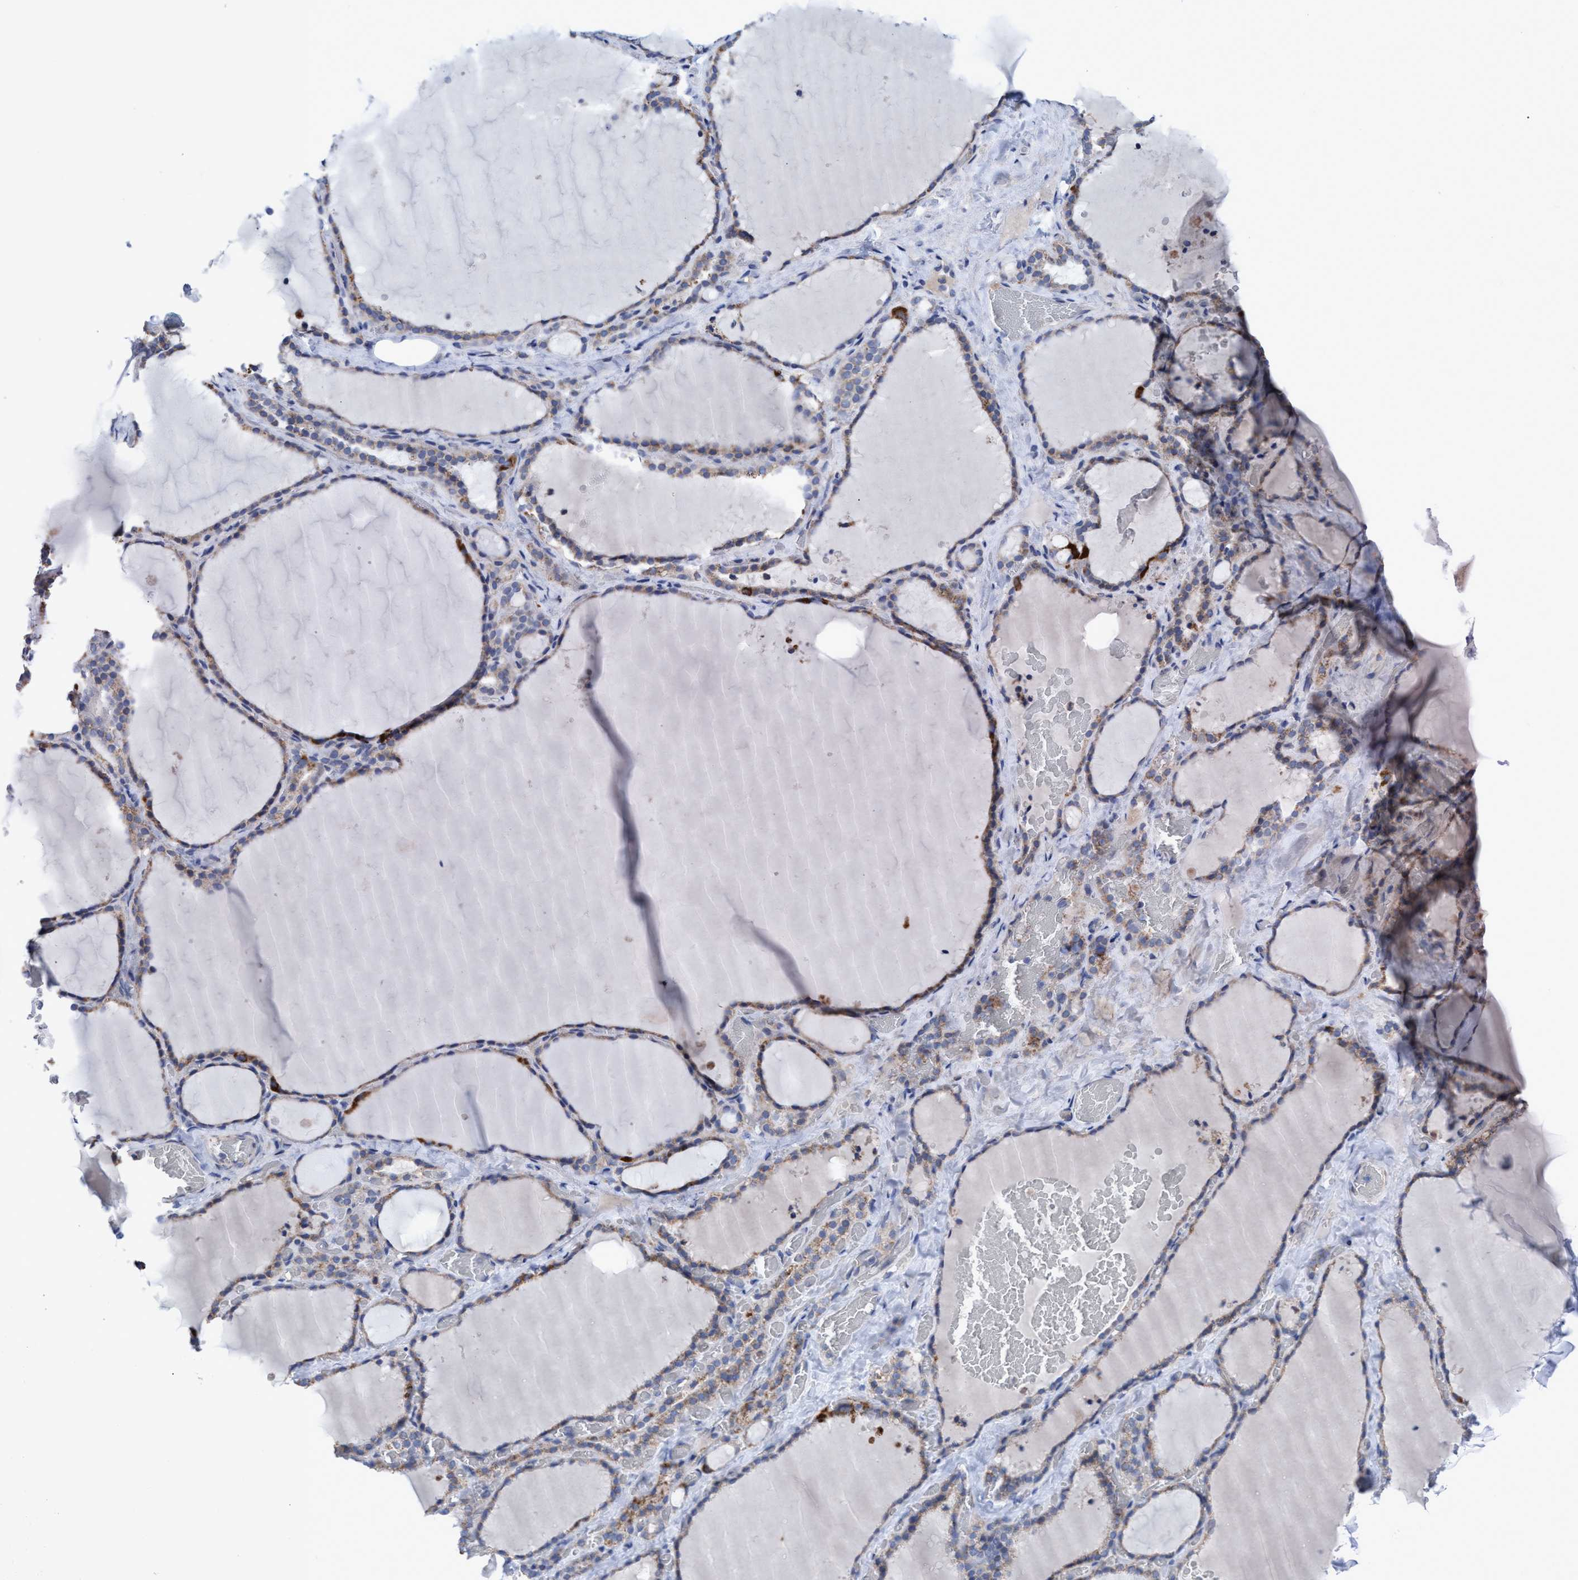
{"staining": {"intensity": "moderate", "quantity": ">75%", "location": "cytoplasmic/membranous"}, "tissue": "thyroid gland", "cell_type": "Glandular cells", "image_type": "normal", "snomed": [{"axis": "morphology", "description": "Normal tissue, NOS"}, {"axis": "topography", "description": "Thyroid gland"}], "caption": "IHC staining of unremarkable thyroid gland, which exhibits medium levels of moderate cytoplasmic/membranous staining in approximately >75% of glandular cells indicating moderate cytoplasmic/membranous protein staining. The staining was performed using DAB (3,3'-diaminobenzidine) (brown) for protein detection and nuclei were counterstained in hematoxylin (blue).", "gene": "ZNF750", "patient": {"sex": "female", "age": 22}}